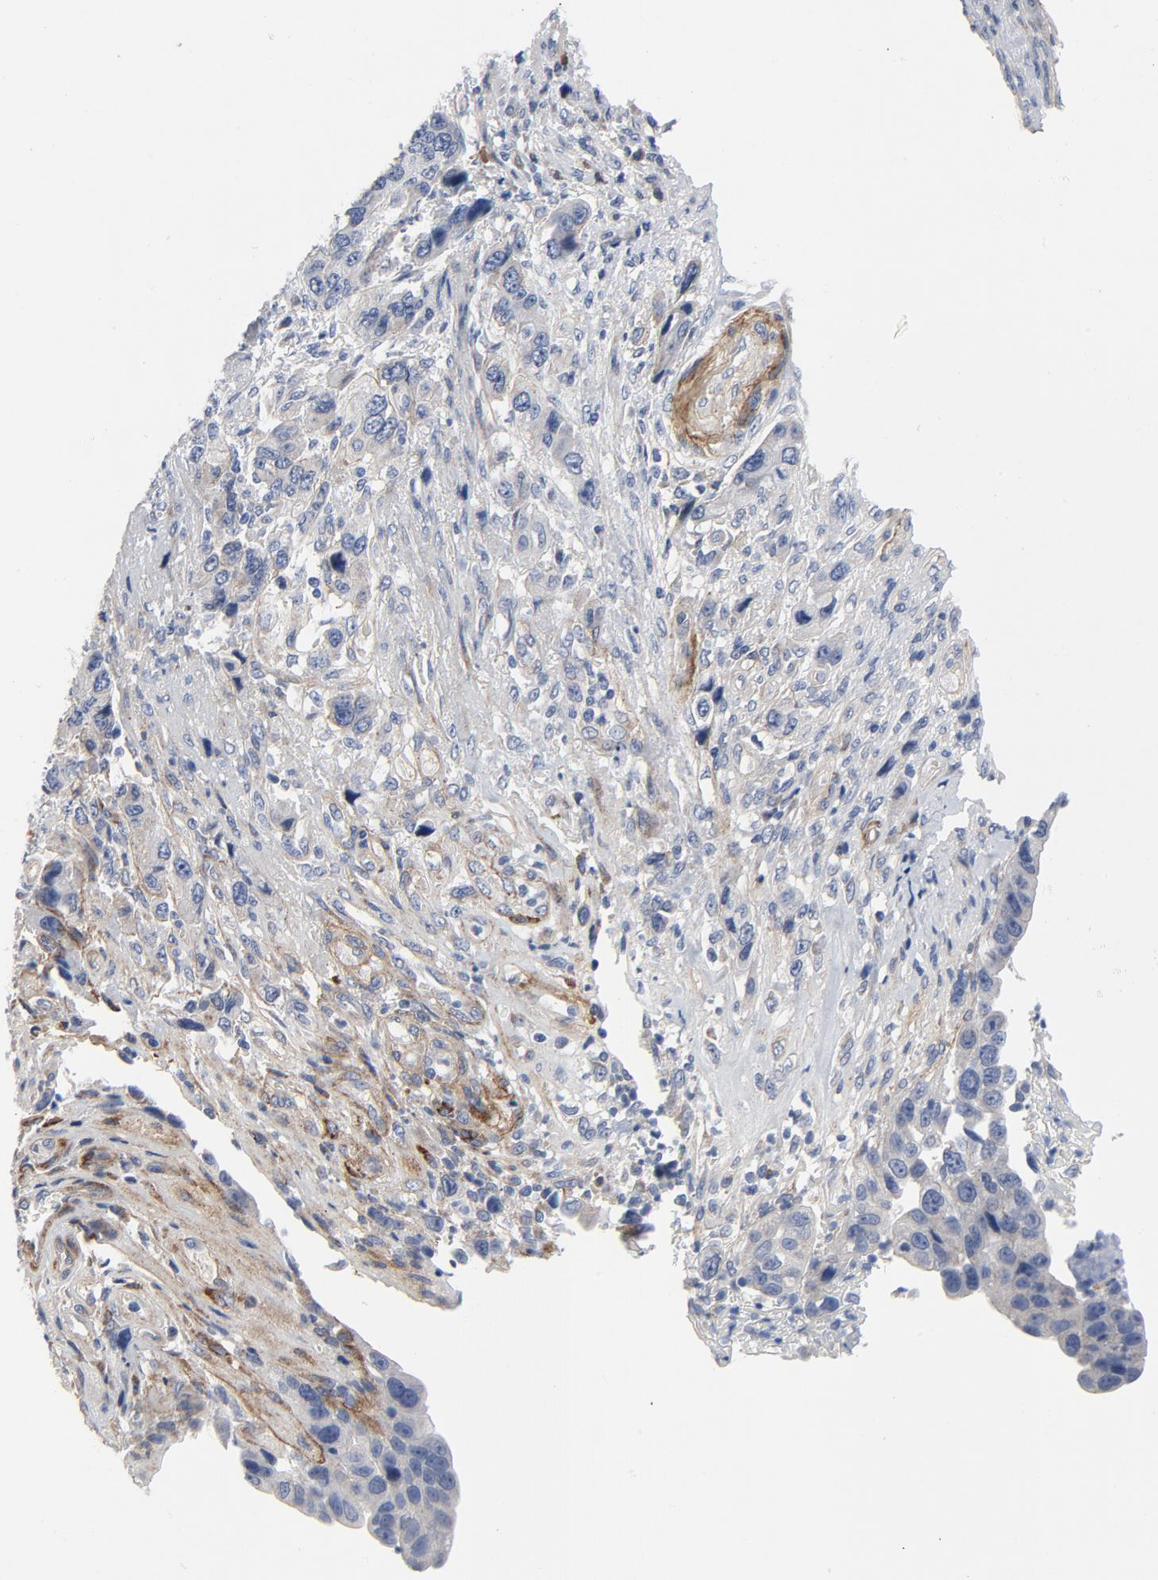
{"staining": {"intensity": "moderate", "quantity": "<25%", "location": "cytoplasmic/membranous"}, "tissue": "stomach cancer", "cell_type": "Tumor cells", "image_type": "cancer", "snomed": [{"axis": "morphology", "description": "Adenocarcinoma, NOS"}, {"axis": "topography", "description": "Stomach, lower"}], "caption": "An IHC histopathology image of neoplastic tissue is shown. Protein staining in brown labels moderate cytoplasmic/membranous positivity in adenocarcinoma (stomach) within tumor cells.", "gene": "LAMC1", "patient": {"sex": "female", "age": 93}}